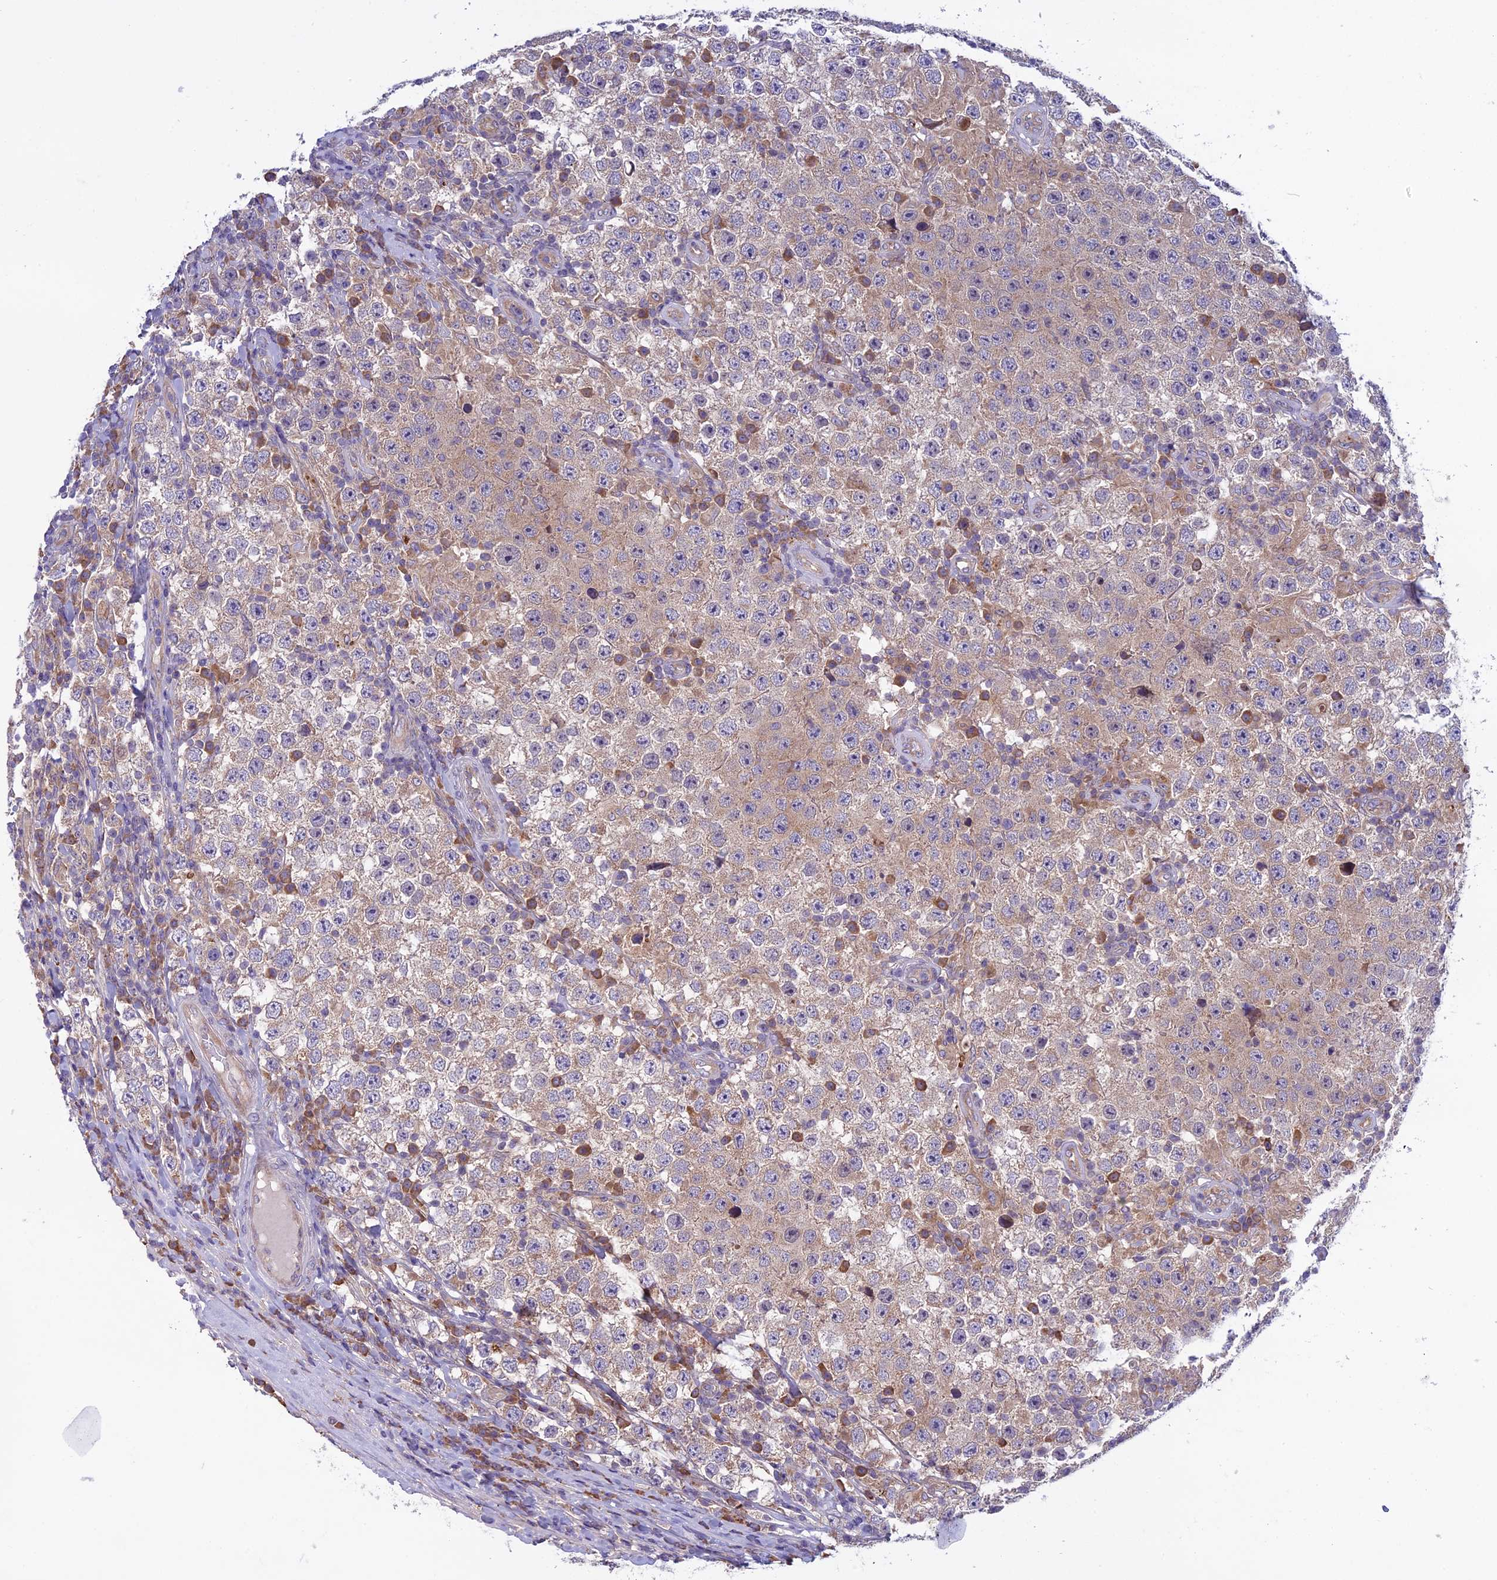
{"staining": {"intensity": "weak", "quantity": ">75%", "location": "cytoplasmic/membranous"}, "tissue": "testis cancer", "cell_type": "Tumor cells", "image_type": "cancer", "snomed": [{"axis": "morphology", "description": "Normal tissue, NOS"}, {"axis": "morphology", "description": "Urothelial carcinoma, High grade"}, {"axis": "morphology", "description": "Seminoma, NOS"}, {"axis": "morphology", "description": "Carcinoma, Embryonal, NOS"}, {"axis": "topography", "description": "Urinary bladder"}, {"axis": "topography", "description": "Testis"}], "caption": "There is low levels of weak cytoplasmic/membranous expression in tumor cells of testis embryonal carcinoma, as demonstrated by immunohistochemical staining (brown color).", "gene": "DCTN5", "patient": {"sex": "male", "age": 41}}